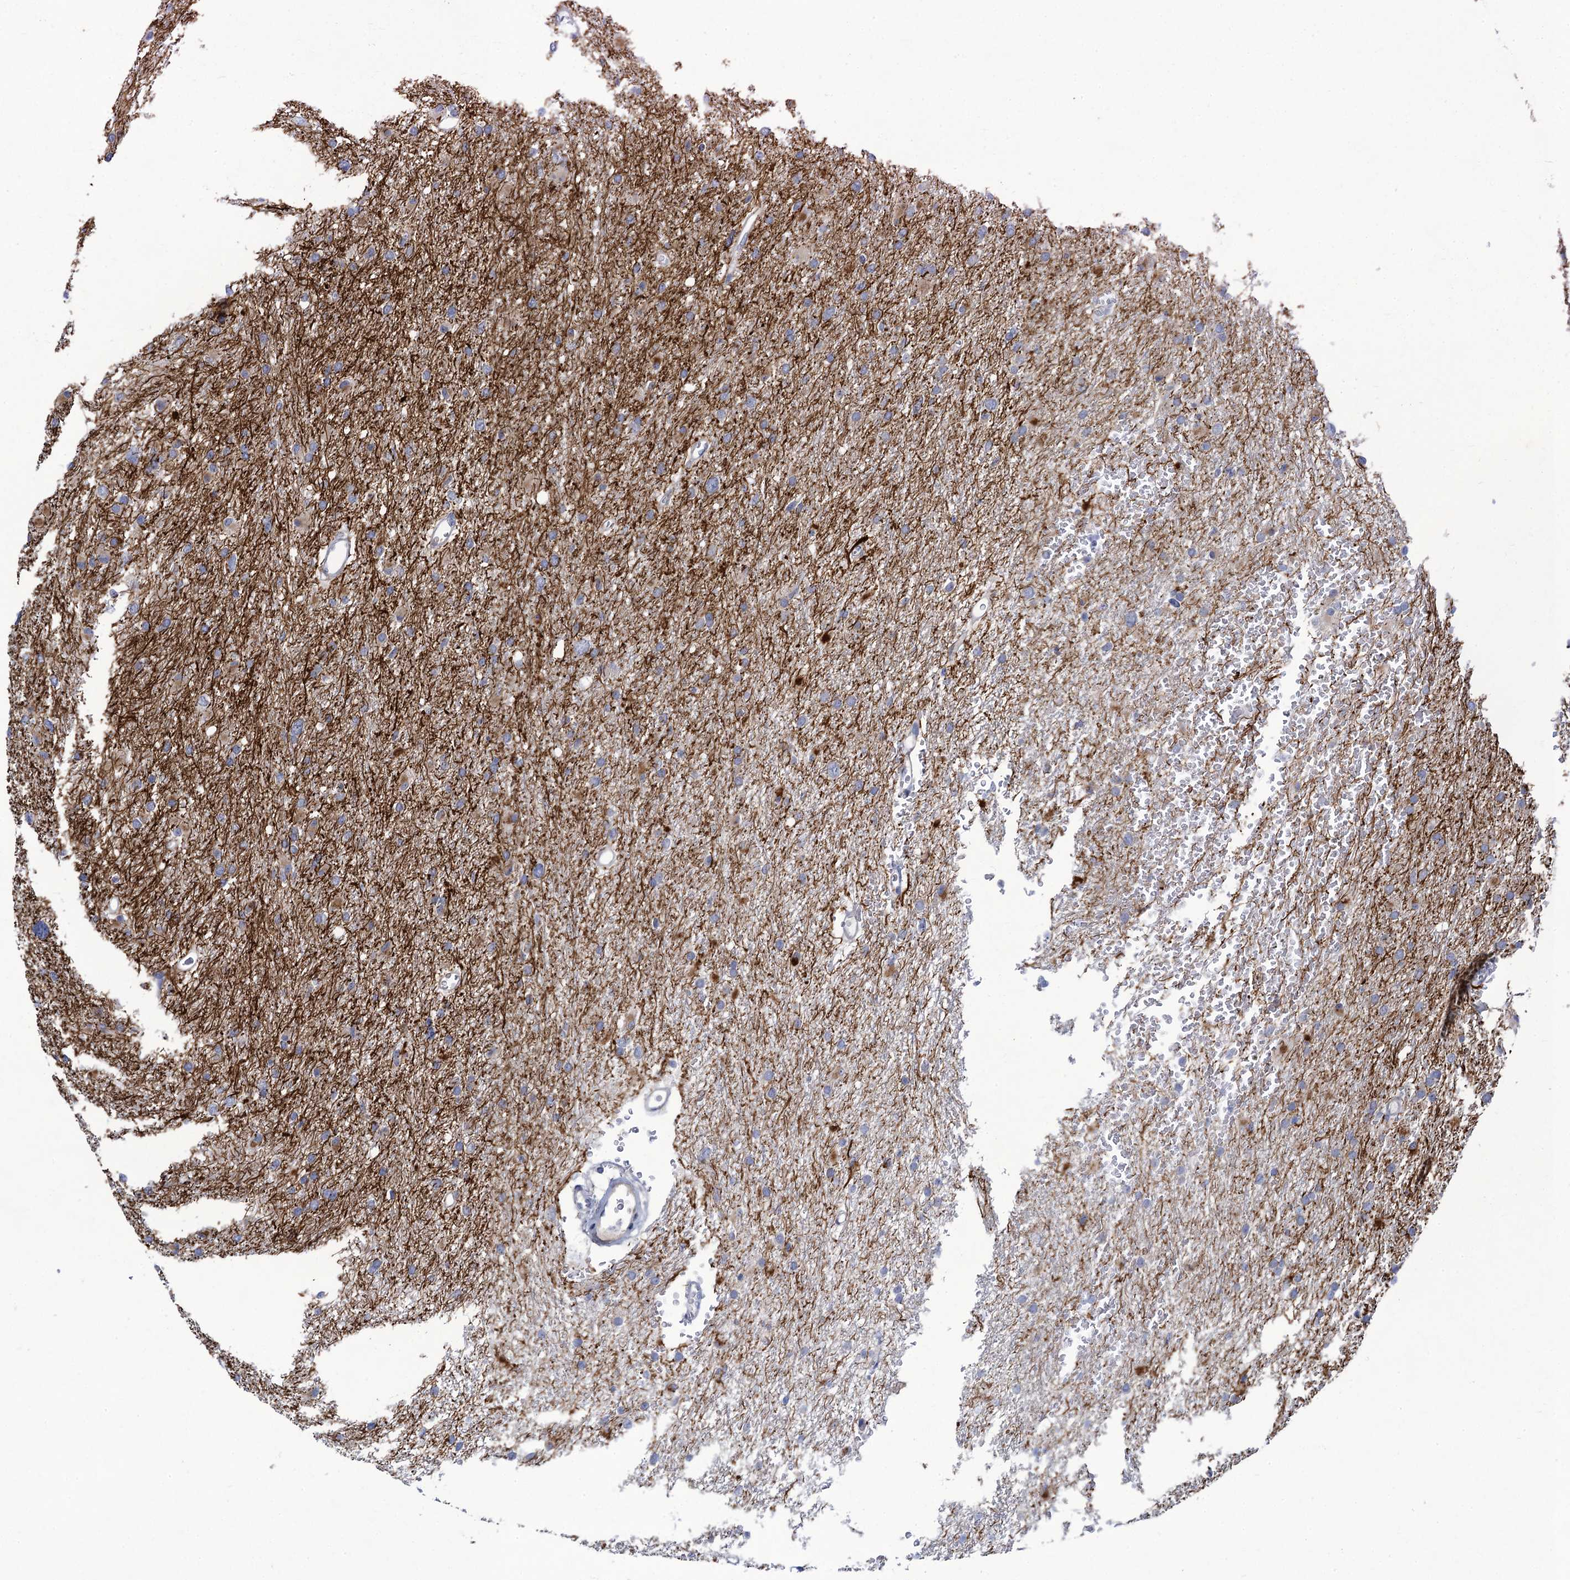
{"staining": {"intensity": "negative", "quantity": "none", "location": "none"}, "tissue": "glioma", "cell_type": "Tumor cells", "image_type": "cancer", "snomed": [{"axis": "morphology", "description": "Glioma, malignant, High grade"}, {"axis": "topography", "description": "Cerebral cortex"}], "caption": "High magnification brightfield microscopy of malignant glioma (high-grade) stained with DAB (3,3'-diaminobenzidine) (brown) and counterstained with hematoxylin (blue): tumor cells show no significant staining. (Stains: DAB (3,3'-diaminobenzidine) immunohistochemistry (IHC) with hematoxylin counter stain, Microscopy: brightfield microscopy at high magnification).", "gene": "QPCTL", "patient": {"sex": "female", "age": 36}}